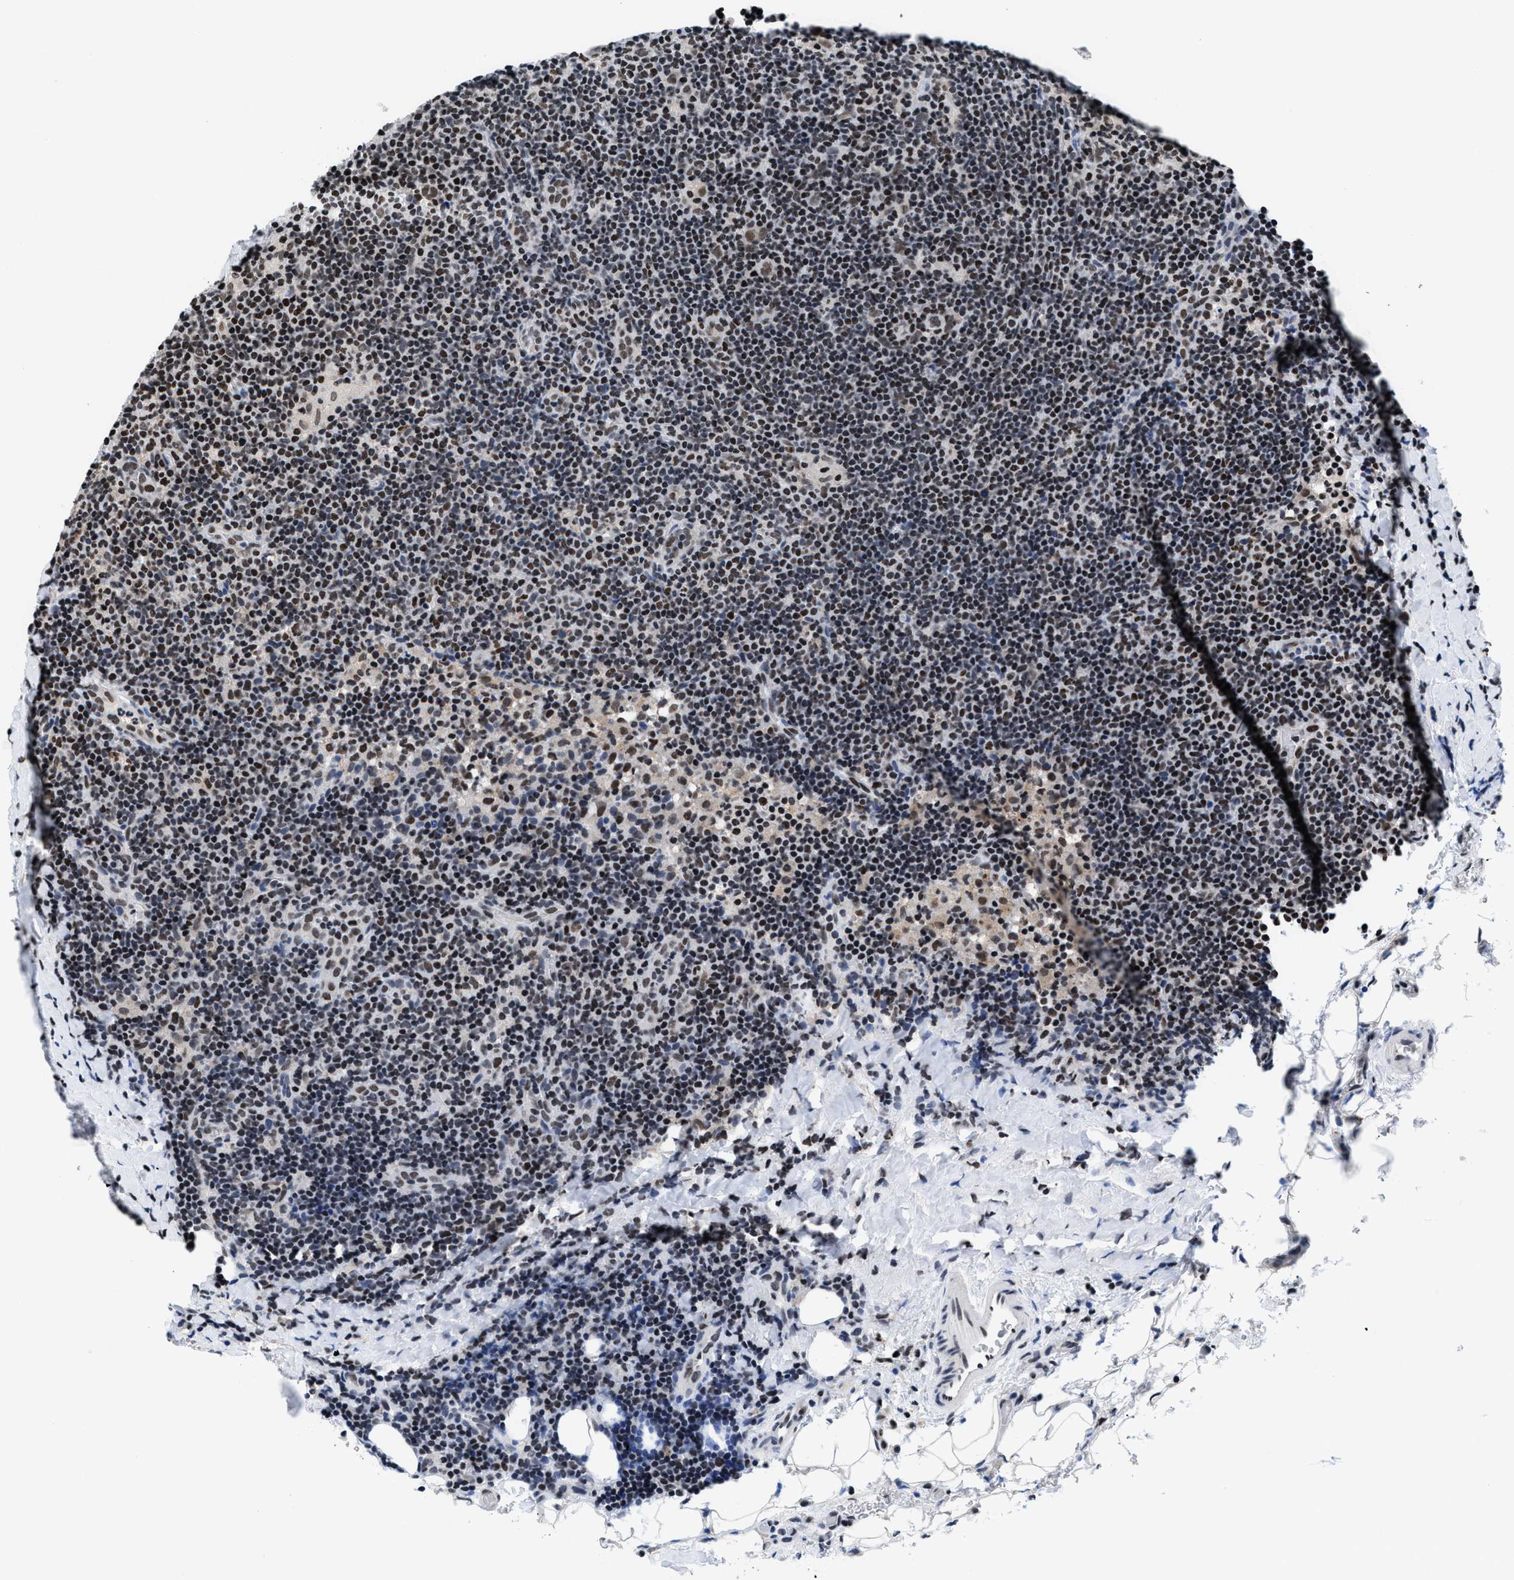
{"staining": {"intensity": "weak", "quantity": ">75%", "location": "nuclear"}, "tissue": "lymphoma", "cell_type": "Tumor cells", "image_type": "cancer", "snomed": [{"axis": "morphology", "description": "Hodgkin's disease, NOS"}, {"axis": "topography", "description": "Lymph node"}], "caption": "Weak nuclear expression is seen in approximately >75% of tumor cells in lymphoma.", "gene": "WDR81", "patient": {"sex": "female", "age": 57}}